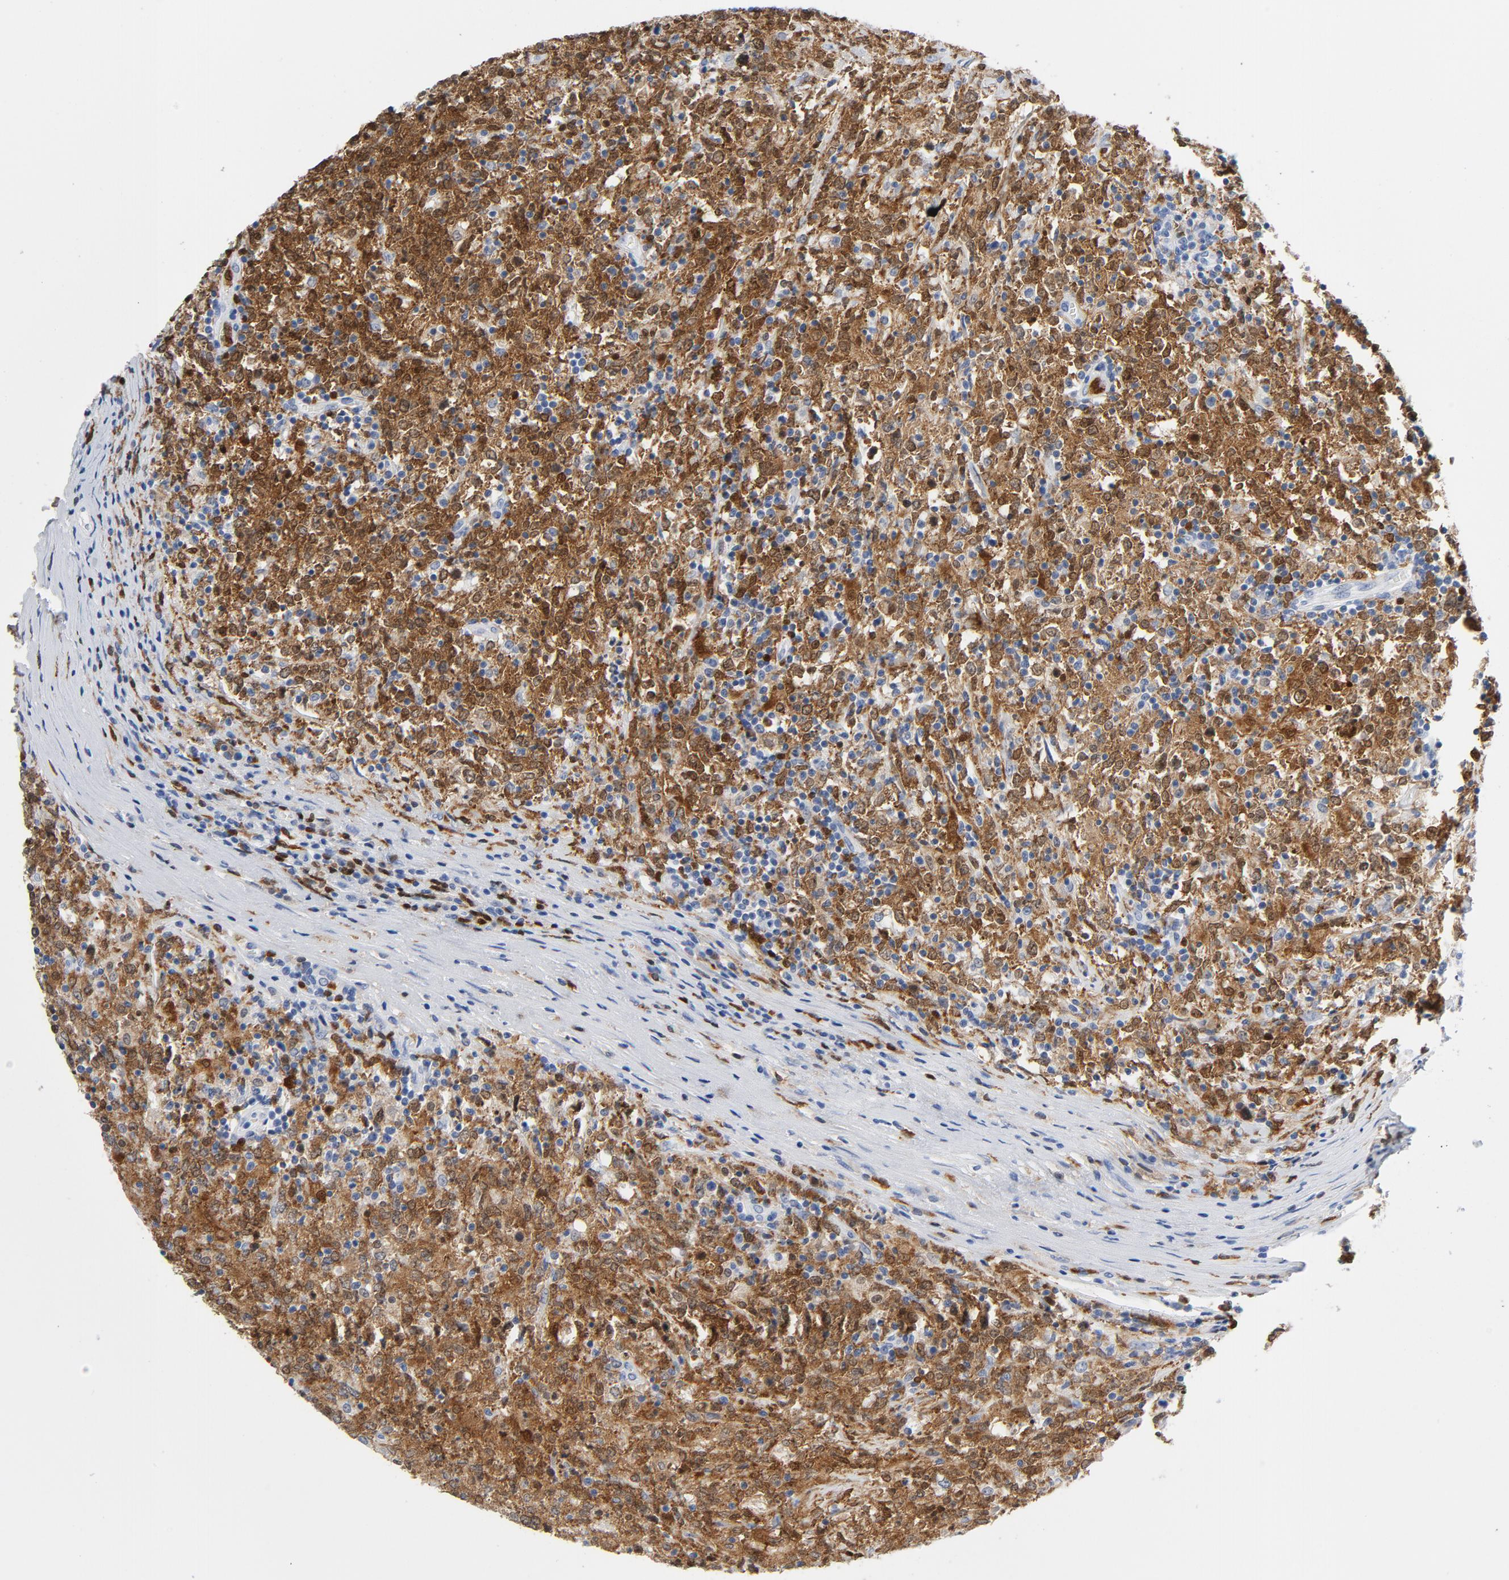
{"staining": {"intensity": "strong", "quantity": ">75%", "location": "cytoplasmic/membranous,nuclear"}, "tissue": "lymphoma", "cell_type": "Tumor cells", "image_type": "cancer", "snomed": [{"axis": "morphology", "description": "Malignant lymphoma, non-Hodgkin's type, High grade"}, {"axis": "topography", "description": "Lymph node"}], "caption": "Protein staining of lymphoma tissue displays strong cytoplasmic/membranous and nuclear positivity in approximately >75% of tumor cells.", "gene": "NCF1", "patient": {"sex": "female", "age": 84}}